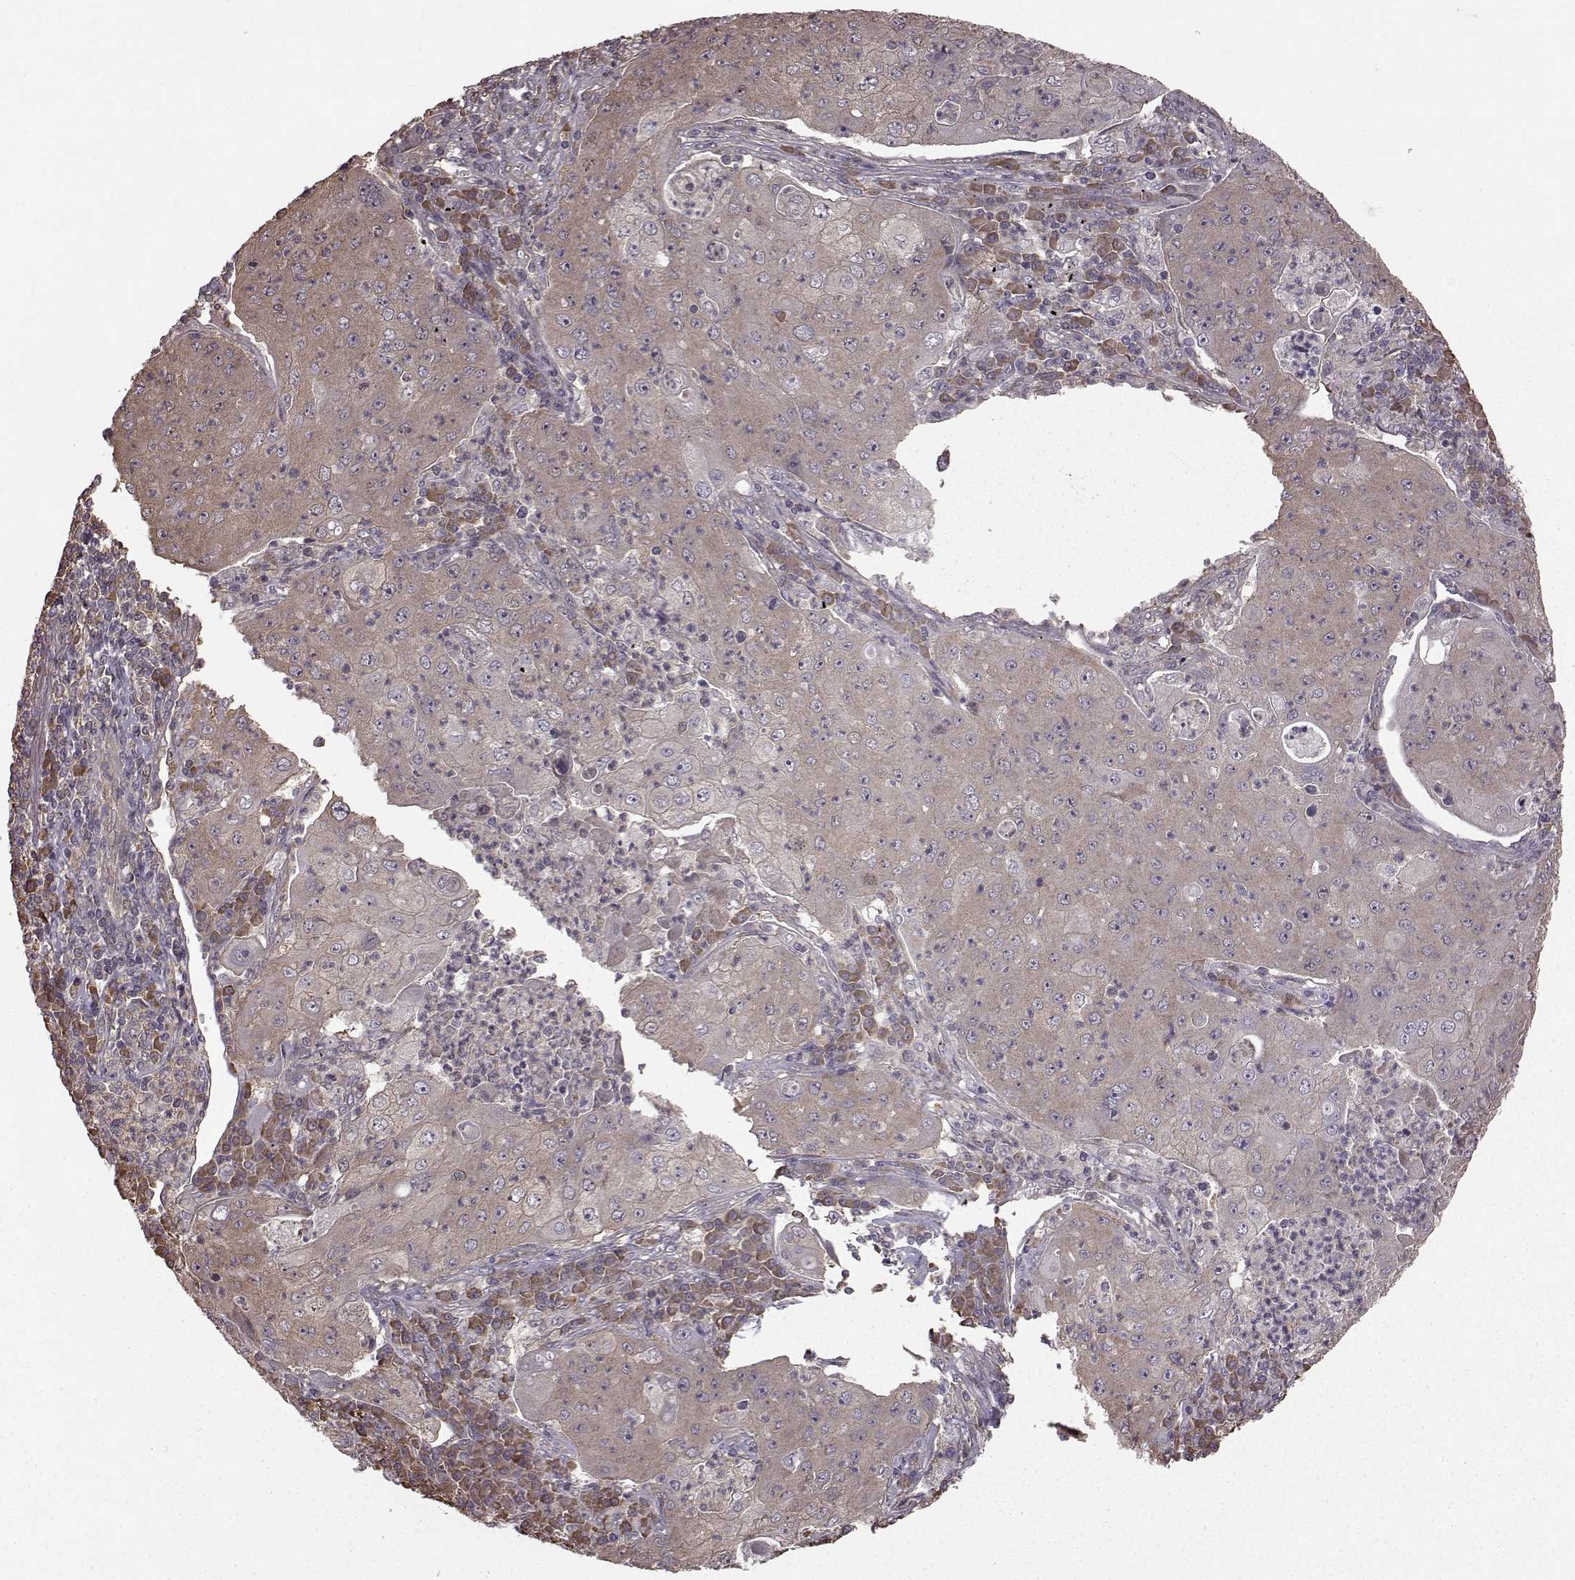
{"staining": {"intensity": "weak", "quantity": "25%-75%", "location": "cytoplasmic/membranous"}, "tissue": "lung cancer", "cell_type": "Tumor cells", "image_type": "cancer", "snomed": [{"axis": "morphology", "description": "Squamous cell carcinoma, NOS"}, {"axis": "topography", "description": "Lung"}], "caption": "Squamous cell carcinoma (lung) stained for a protein shows weak cytoplasmic/membranous positivity in tumor cells.", "gene": "NME1-NME2", "patient": {"sex": "female", "age": 59}}